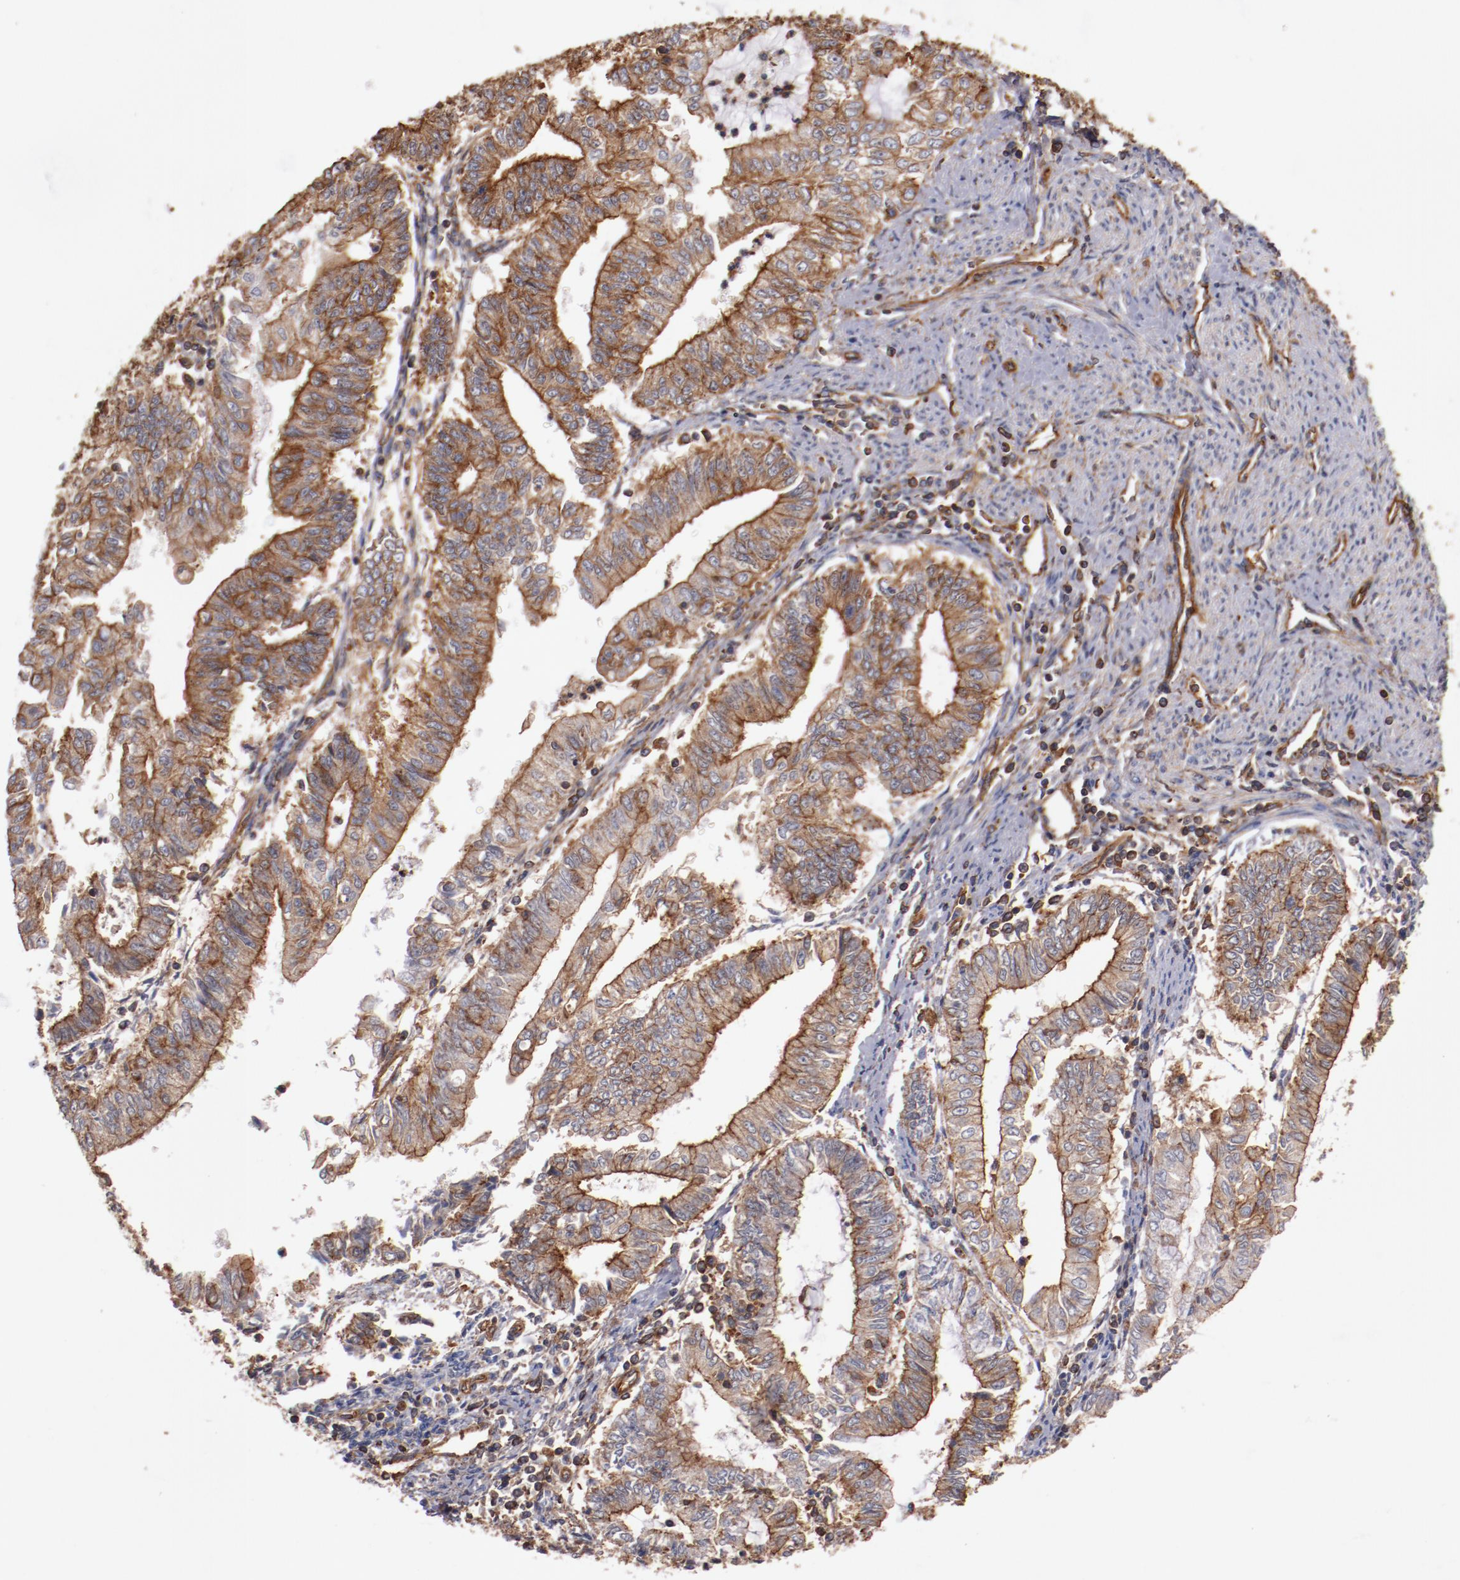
{"staining": {"intensity": "strong", "quantity": ">75%", "location": "cytoplasmic/membranous"}, "tissue": "endometrial cancer", "cell_type": "Tumor cells", "image_type": "cancer", "snomed": [{"axis": "morphology", "description": "Adenocarcinoma, NOS"}, {"axis": "topography", "description": "Endometrium"}], "caption": "A histopathology image of adenocarcinoma (endometrial) stained for a protein shows strong cytoplasmic/membranous brown staining in tumor cells.", "gene": "TMOD3", "patient": {"sex": "female", "age": 66}}